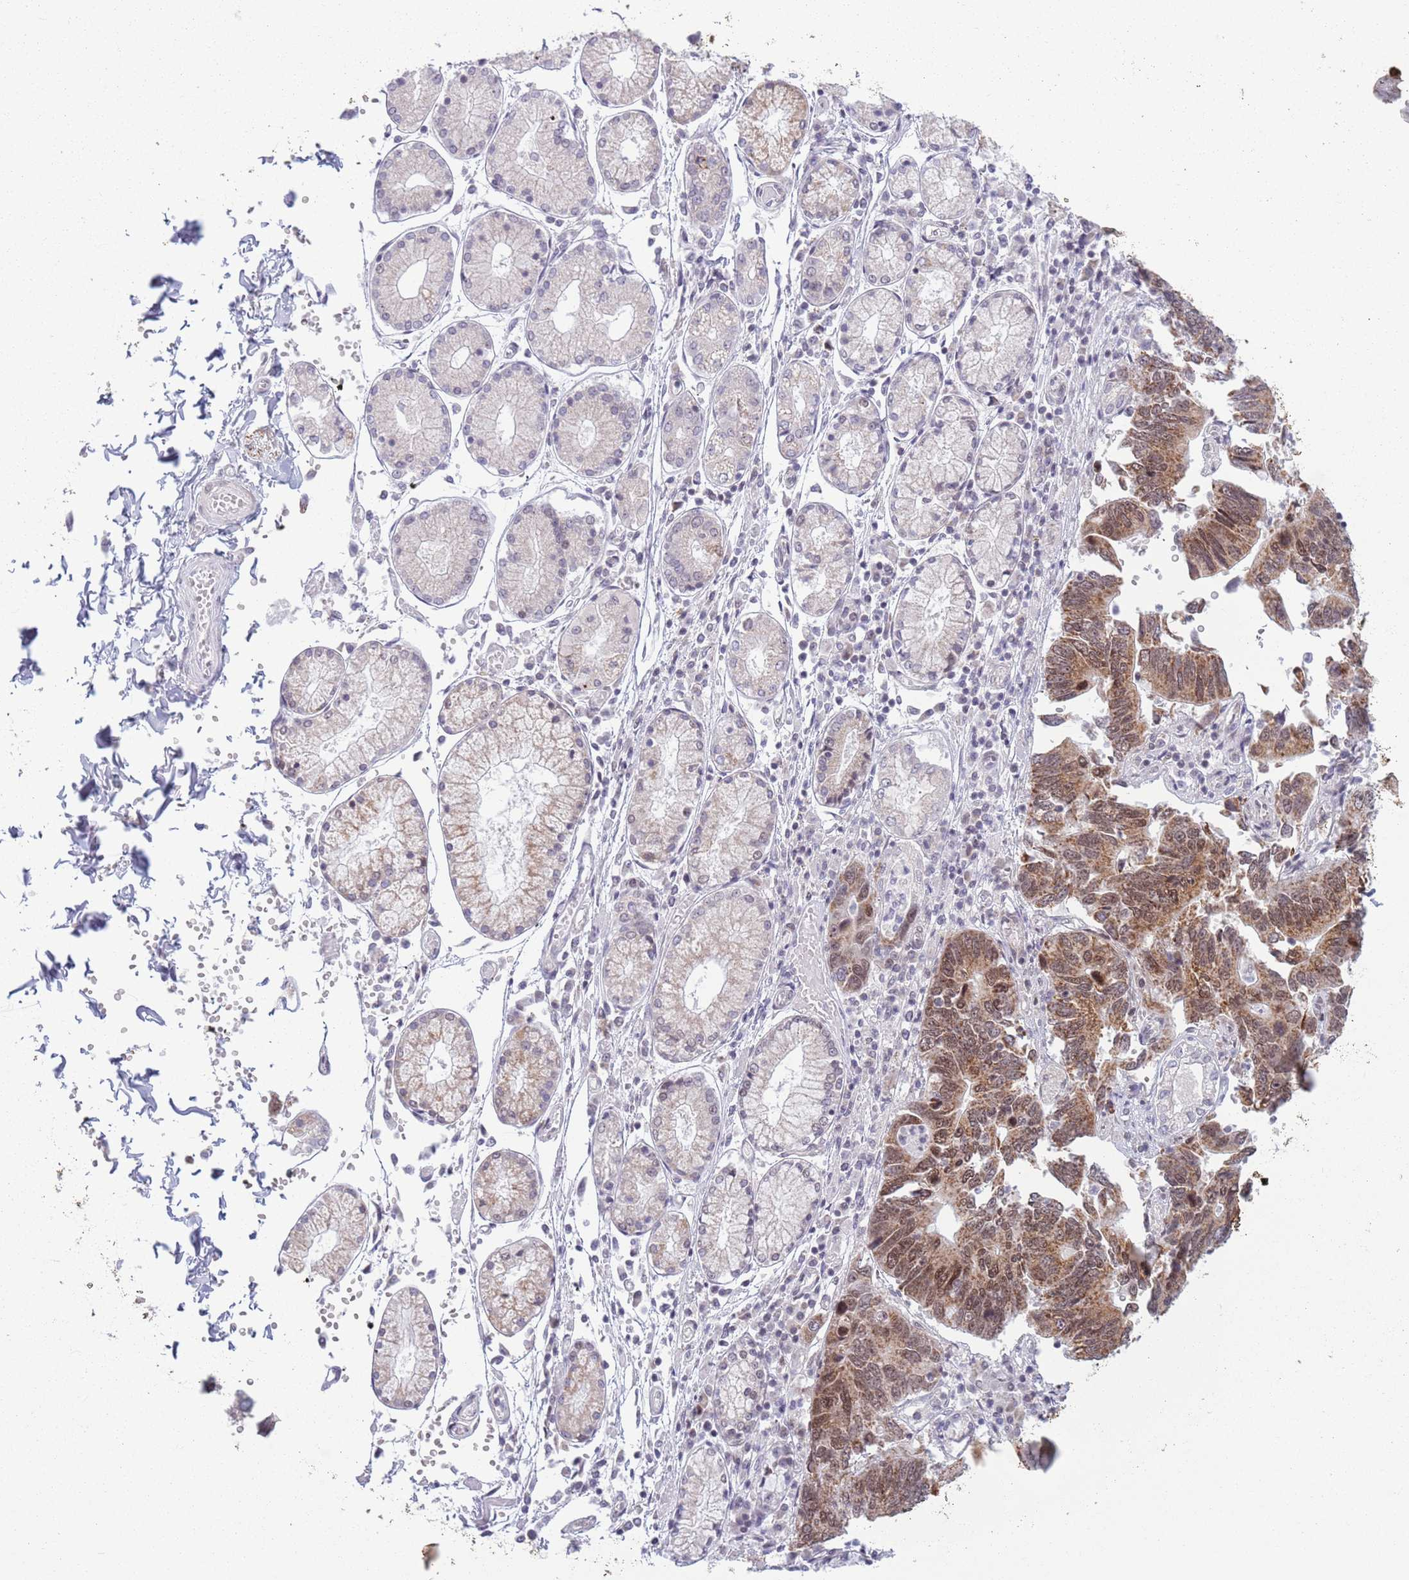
{"staining": {"intensity": "moderate", "quantity": ">75%", "location": "cytoplasmic/membranous,nuclear"}, "tissue": "stomach cancer", "cell_type": "Tumor cells", "image_type": "cancer", "snomed": [{"axis": "morphology", "description": "Adenocarcinoma, NOS"}, {"axis": "topography", "description": "Stomach"}], "caption": "Moderate cytoplasmic/membranous and nuclear staining for a protein is seen in about >75% of tumor cells of stomach cancer (adenocarcinoma) using IHC.", "gene": "MRPL34", "patient": {"sex": "male", "age": 59}}